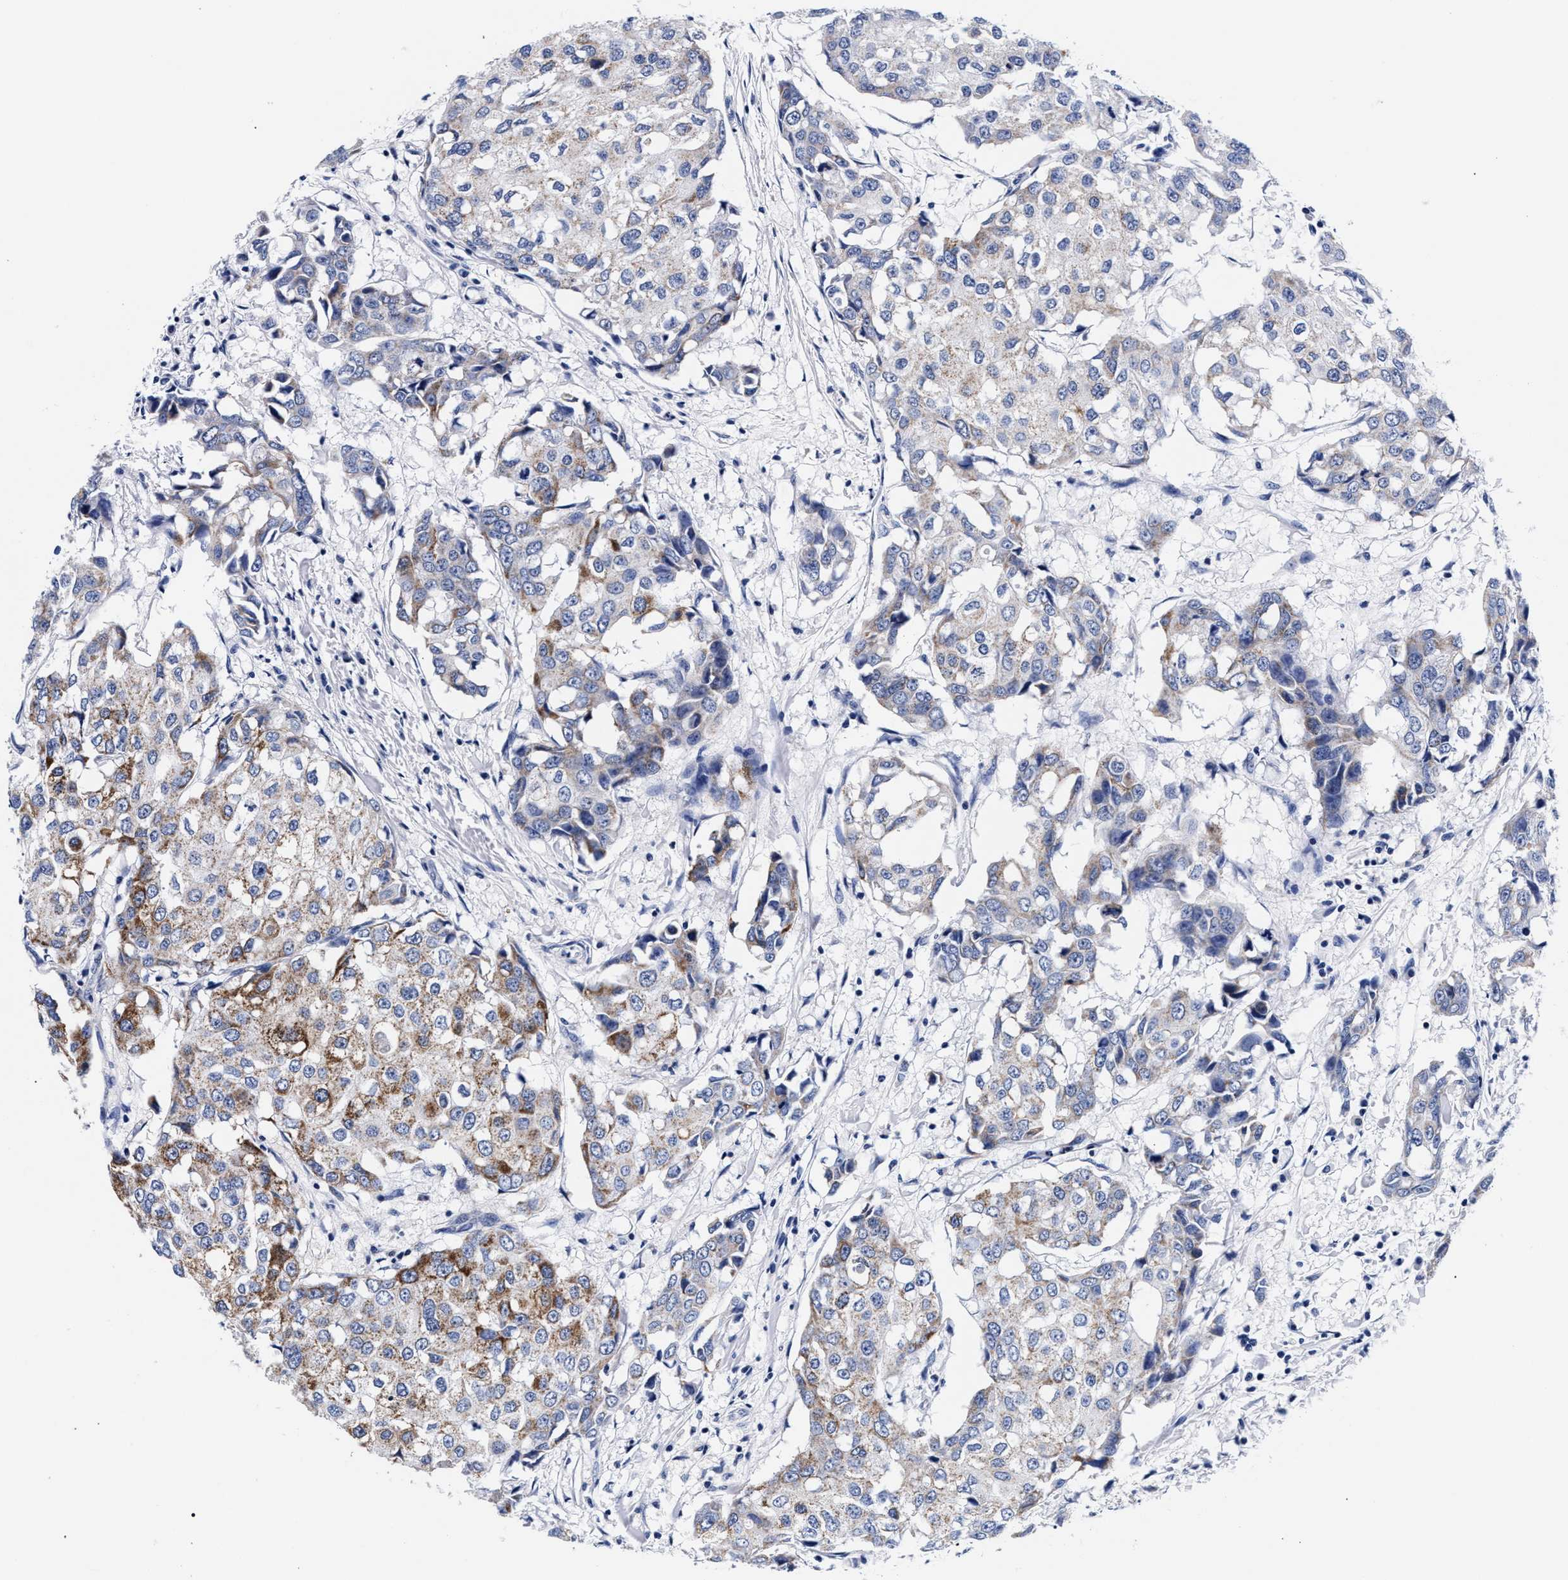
{"staining": {"intensity": "moderate", "quantity": "25%-75%", "location": "cytoplasmic/membranous"}, "tissue": "breast cancer", "cell_type": "Tumor cells", "image_type": "cancer", "snomed": [{"axis": "morphology", "description": "Duct carcinoma"}, {"axis": "topography", "description": "Breast"}], "caption": "High-power microscopy captured an immunohistochemistry (IHC) histopathology image of breast infiltrating ductal carcinoma, revealing moderate cytoplasmic/membranous positivity in about 25%-75% of tumor cells.", "gene": "RAB3B", "patient": {"sex": "female", "age": 27}}